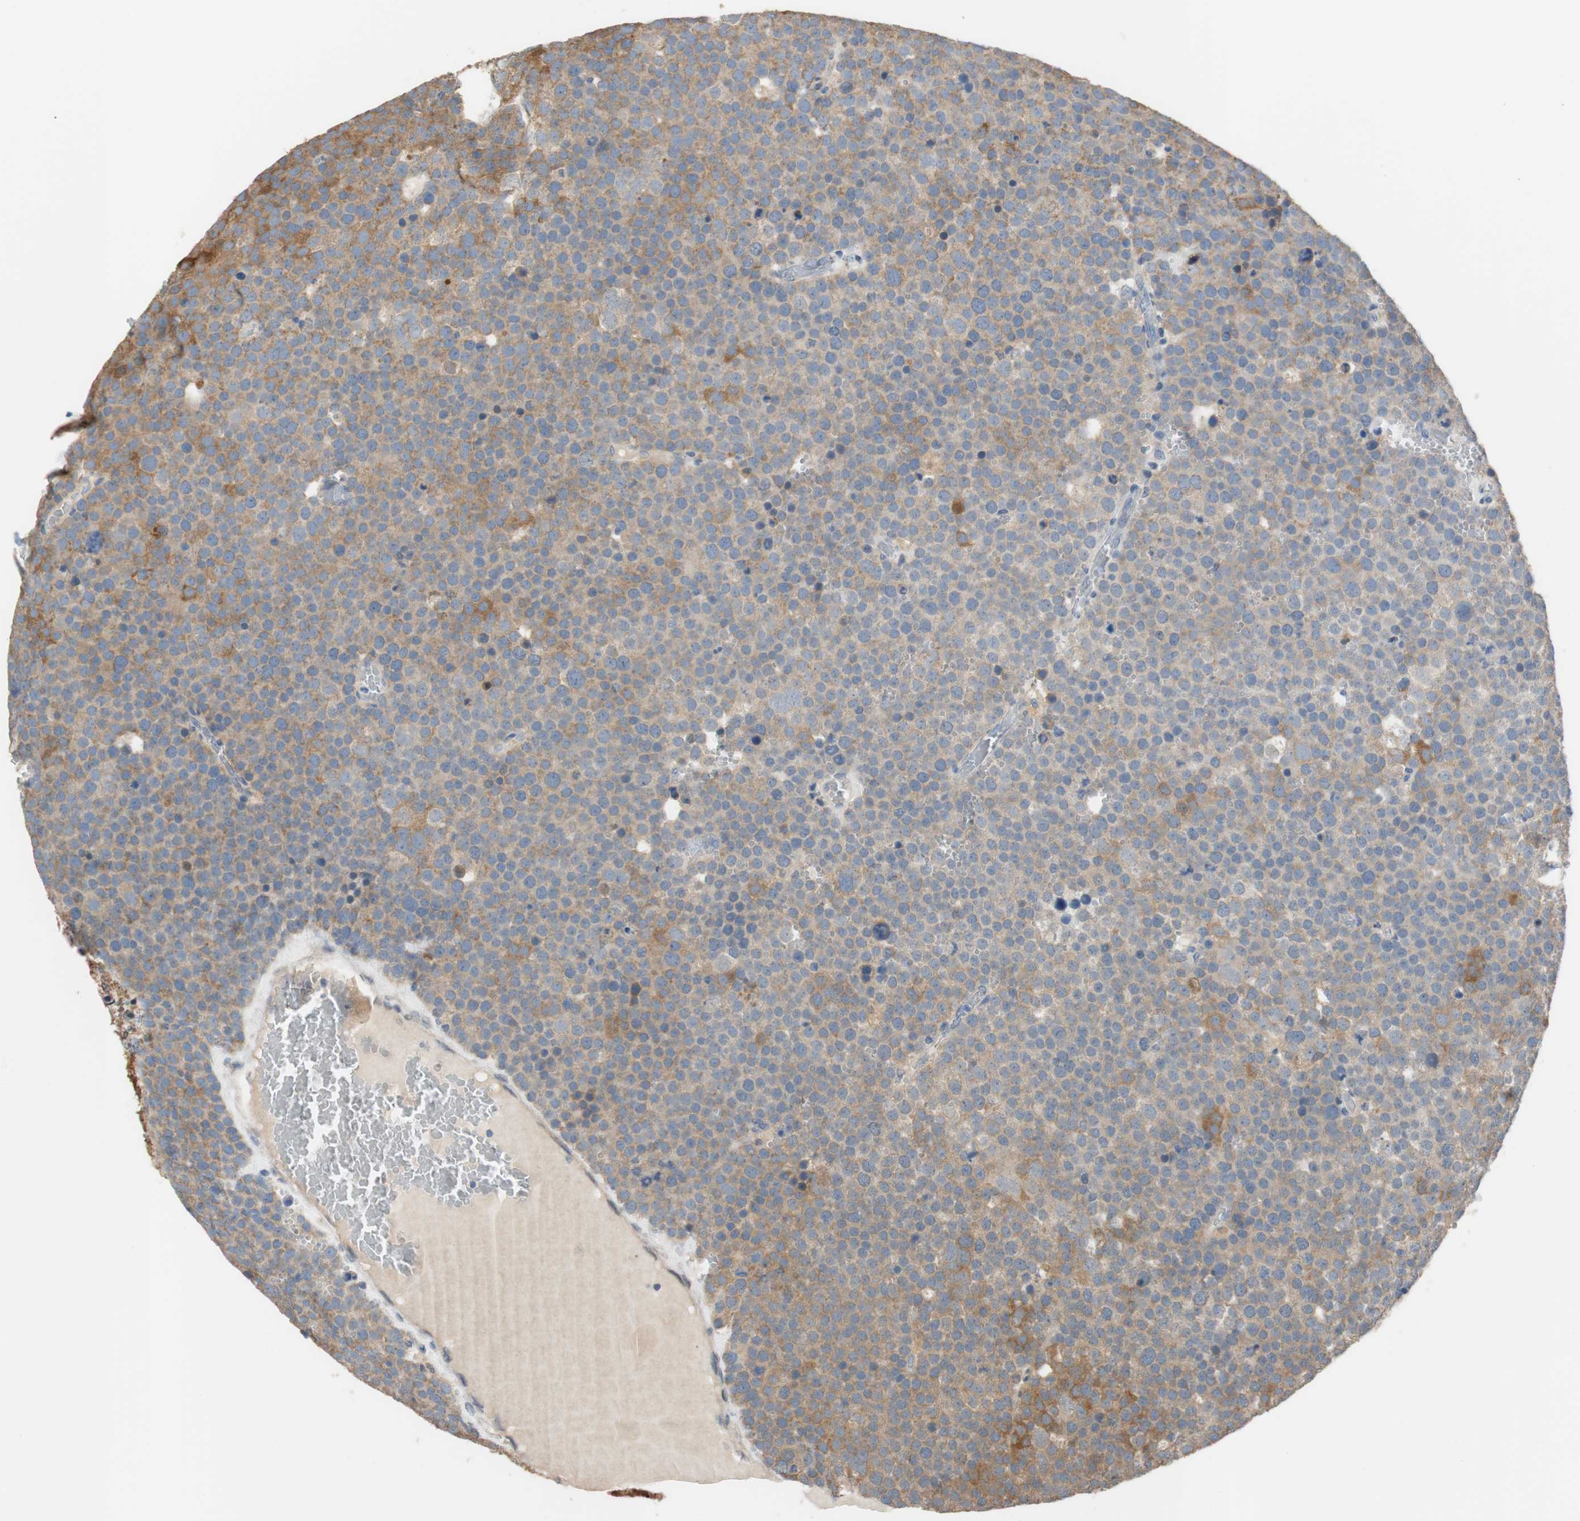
{"staining": {"intensity": "moderate", "quantity": "25%-75%", "location": "cytoplasmic/membranous"}, "tissue": "testis cancer", "cell_type": "Tumor cells", "image_type": "cancer", "snomed": [{"axis": "morphology", "description": "Seminoma, NOS"}, {"axis": "topography", "description": "Testis"}], "caption": "Protein staining displays moderate cytoplasmic/membranous expression in approximately 25%-75% of tumor cells in testis seminoma.", "gene": "ALDH1A2", "patient": {"sex": "male", "age": 71}}